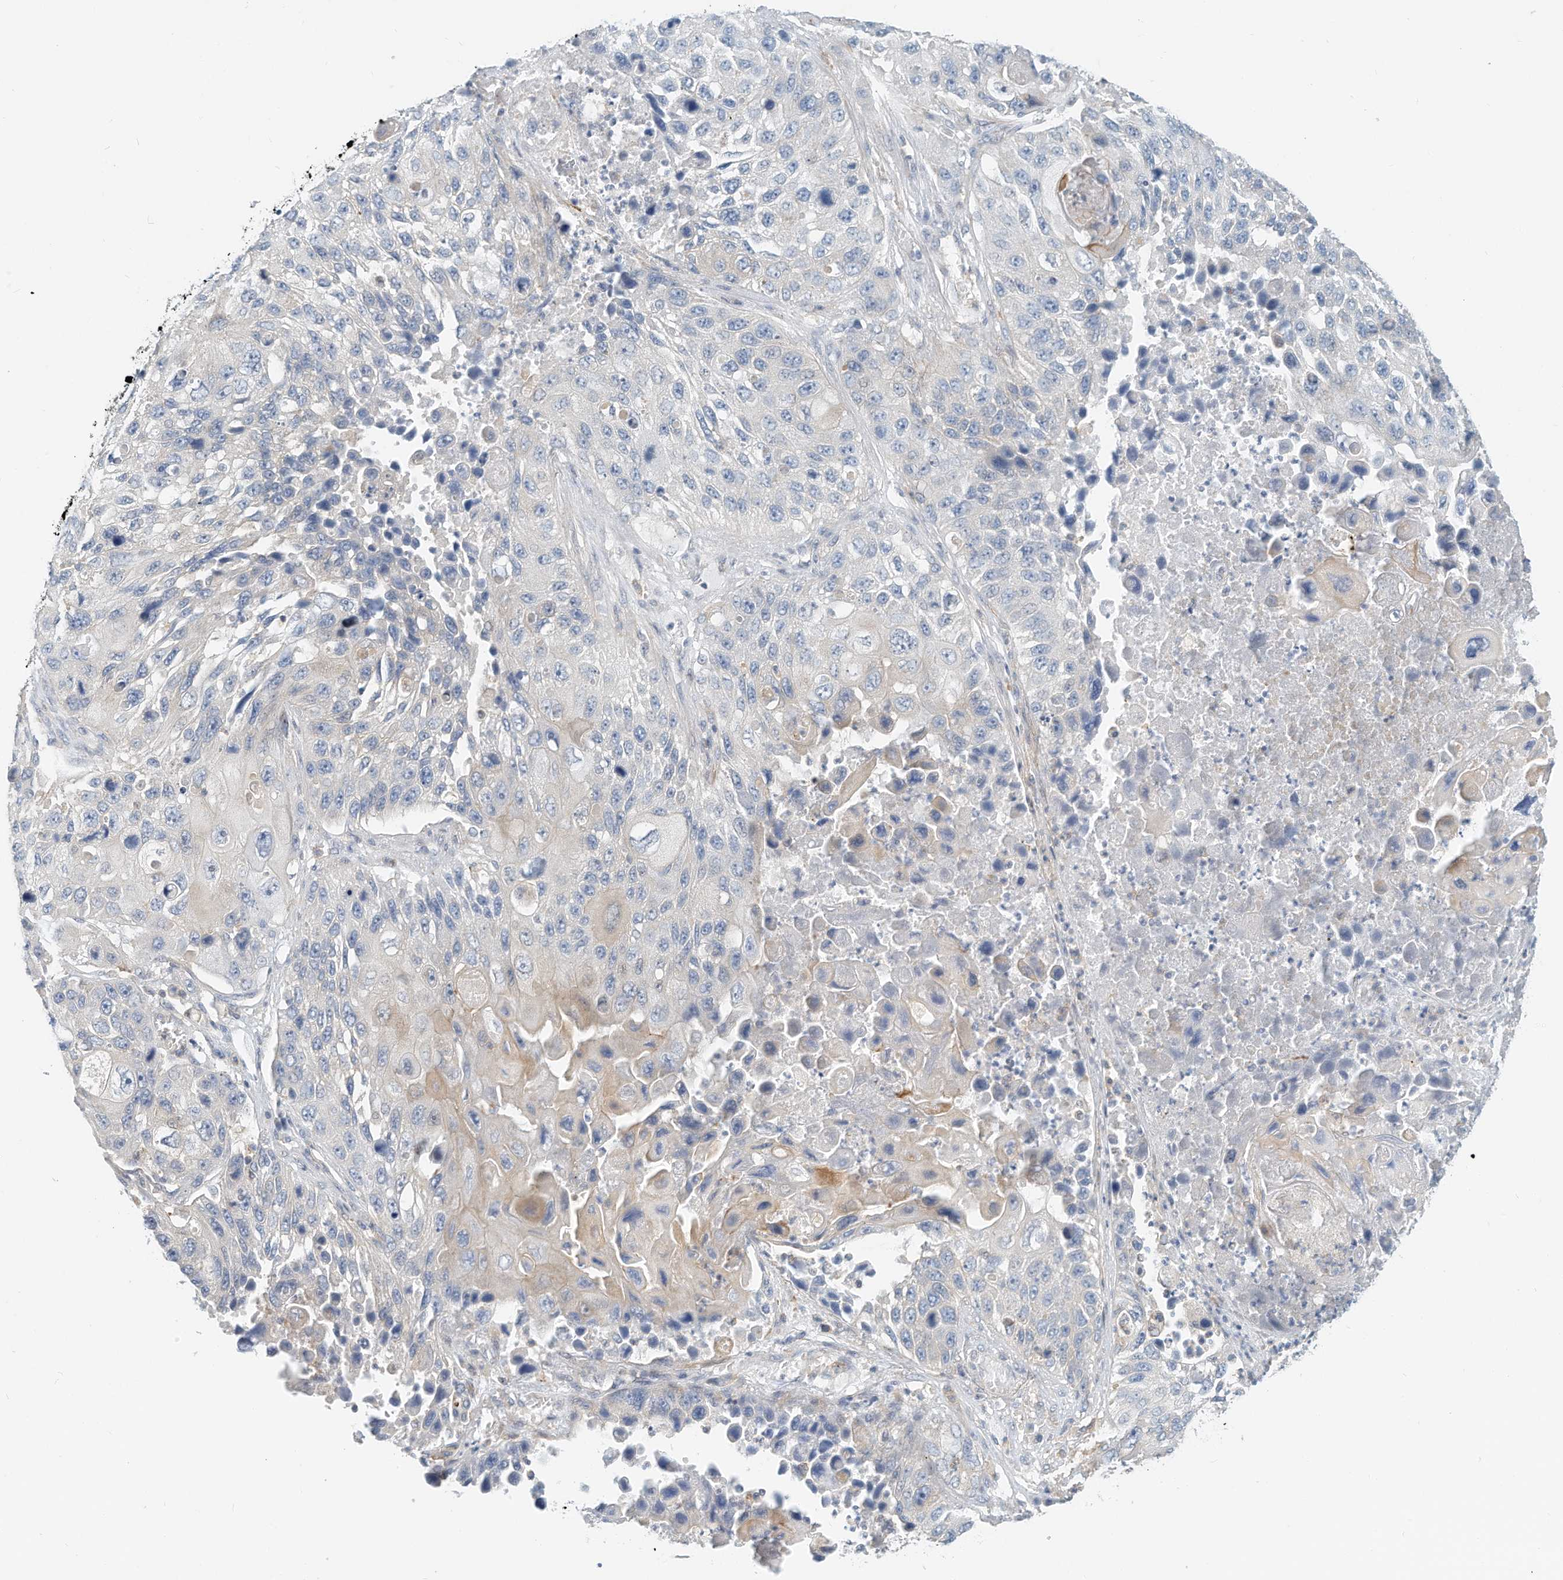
{"staining": {"intensity": "negative", "quantity": "none", "location": "none"}, "tissue": "lung cancer", "cell_type": "Tumor cells", "image_type": "cancer", "snomed": [{"axis": "morphology", "description": "Squamous cell carcinoma, NOS"}, {"axis": "topography", "description": "Lung"}], "caption": "Immunohistochemistry (IHC) of lung cancer (squamous cell carcinoma) exhibits no positivity in tumor cells.", "gene": "MICAL1", "patient": {"sex": "male", "age": 61}}